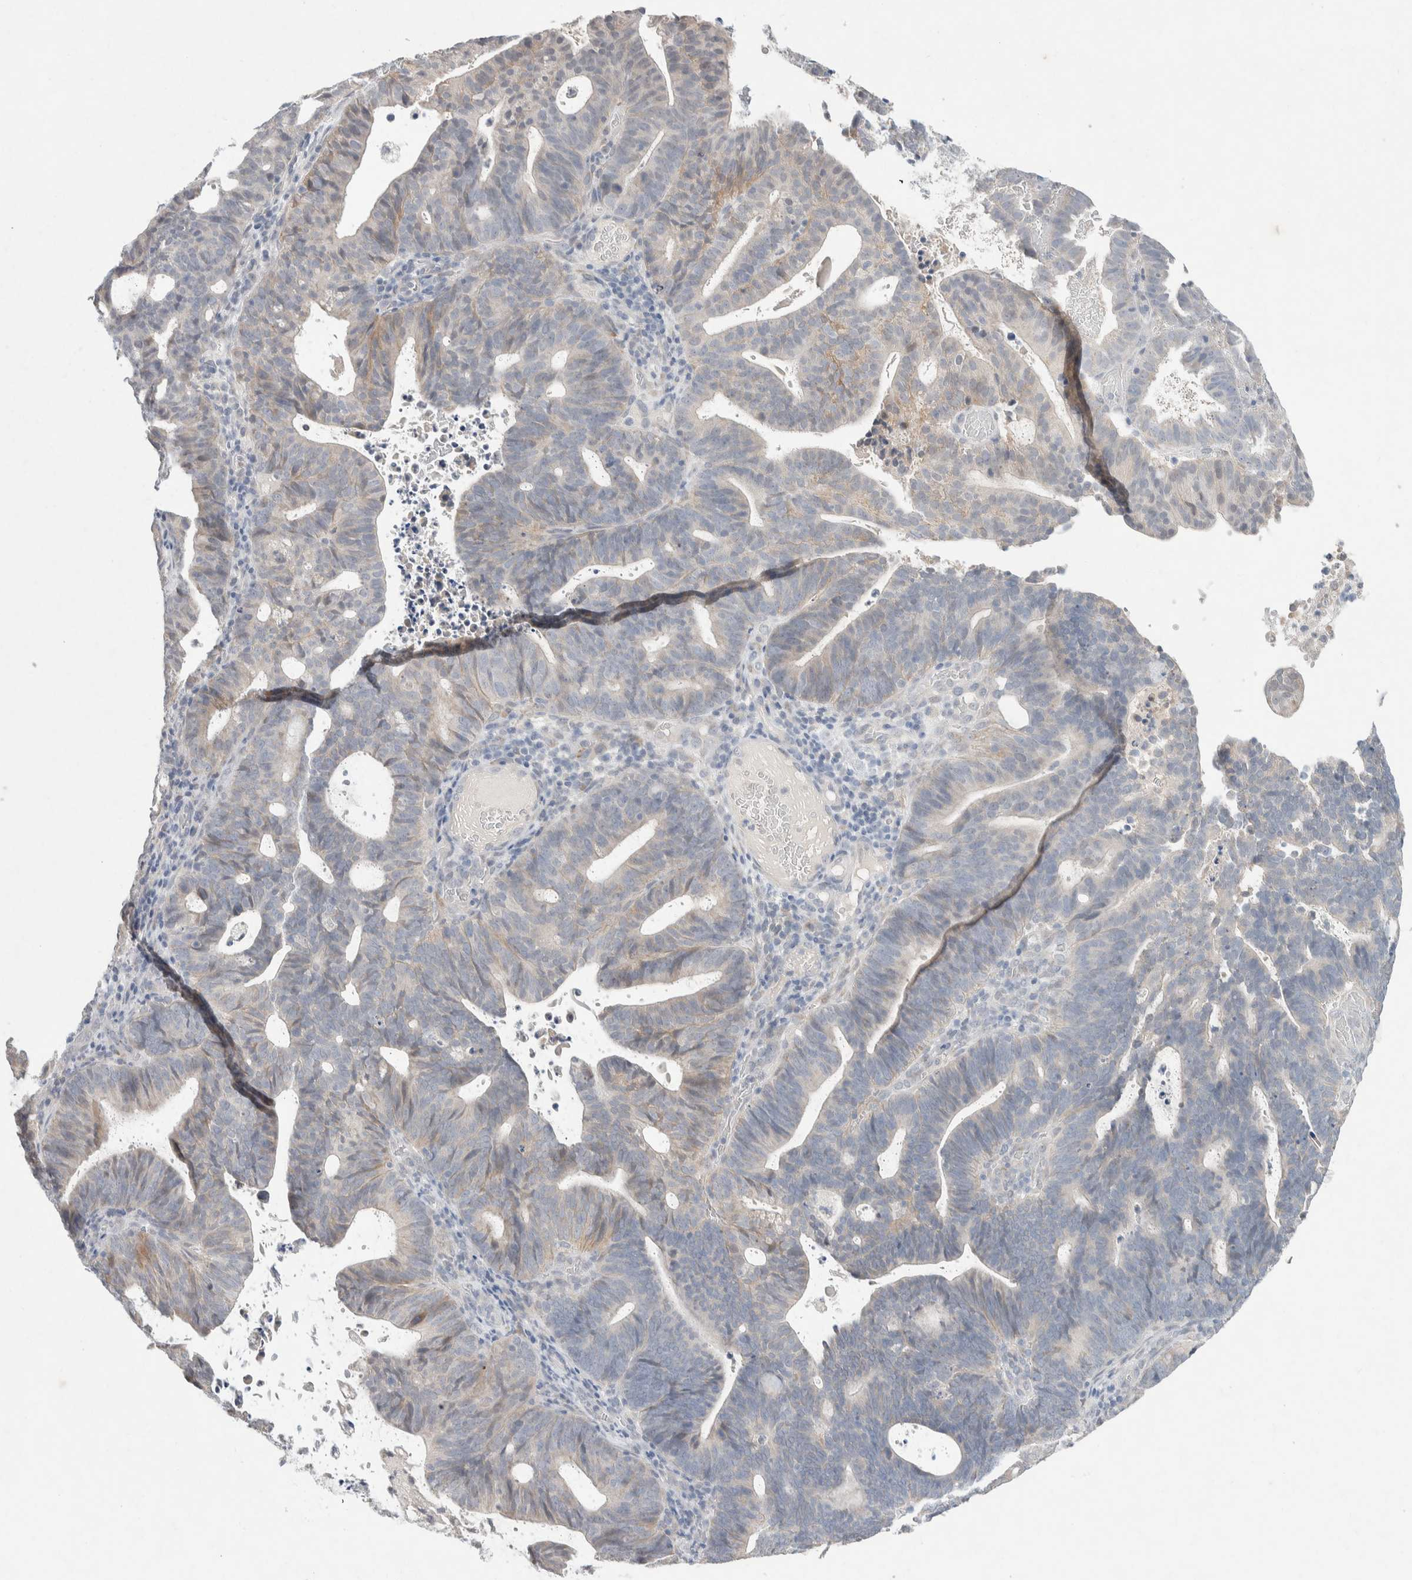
{"staining": {"intensity": "weak", "quantity": "<25%", "location": "cytoplasmic/membranous"}, "tissue": "endometrial cancer", "cell_type": "Tumor cells", "image_type": "cancer", "snomed": [{"axis": "morphology", "description": "Adenocarcinoma, NOS"}, {"axis": "topography", "description": "Uterus"}], "caption": "An immunohistochemistry image of endometrial cancer is shown. There is no staining in tumor cells of endometrial cancer.", "gene": "CMTM4", "patient": {"sex": "female", "age": 83}}